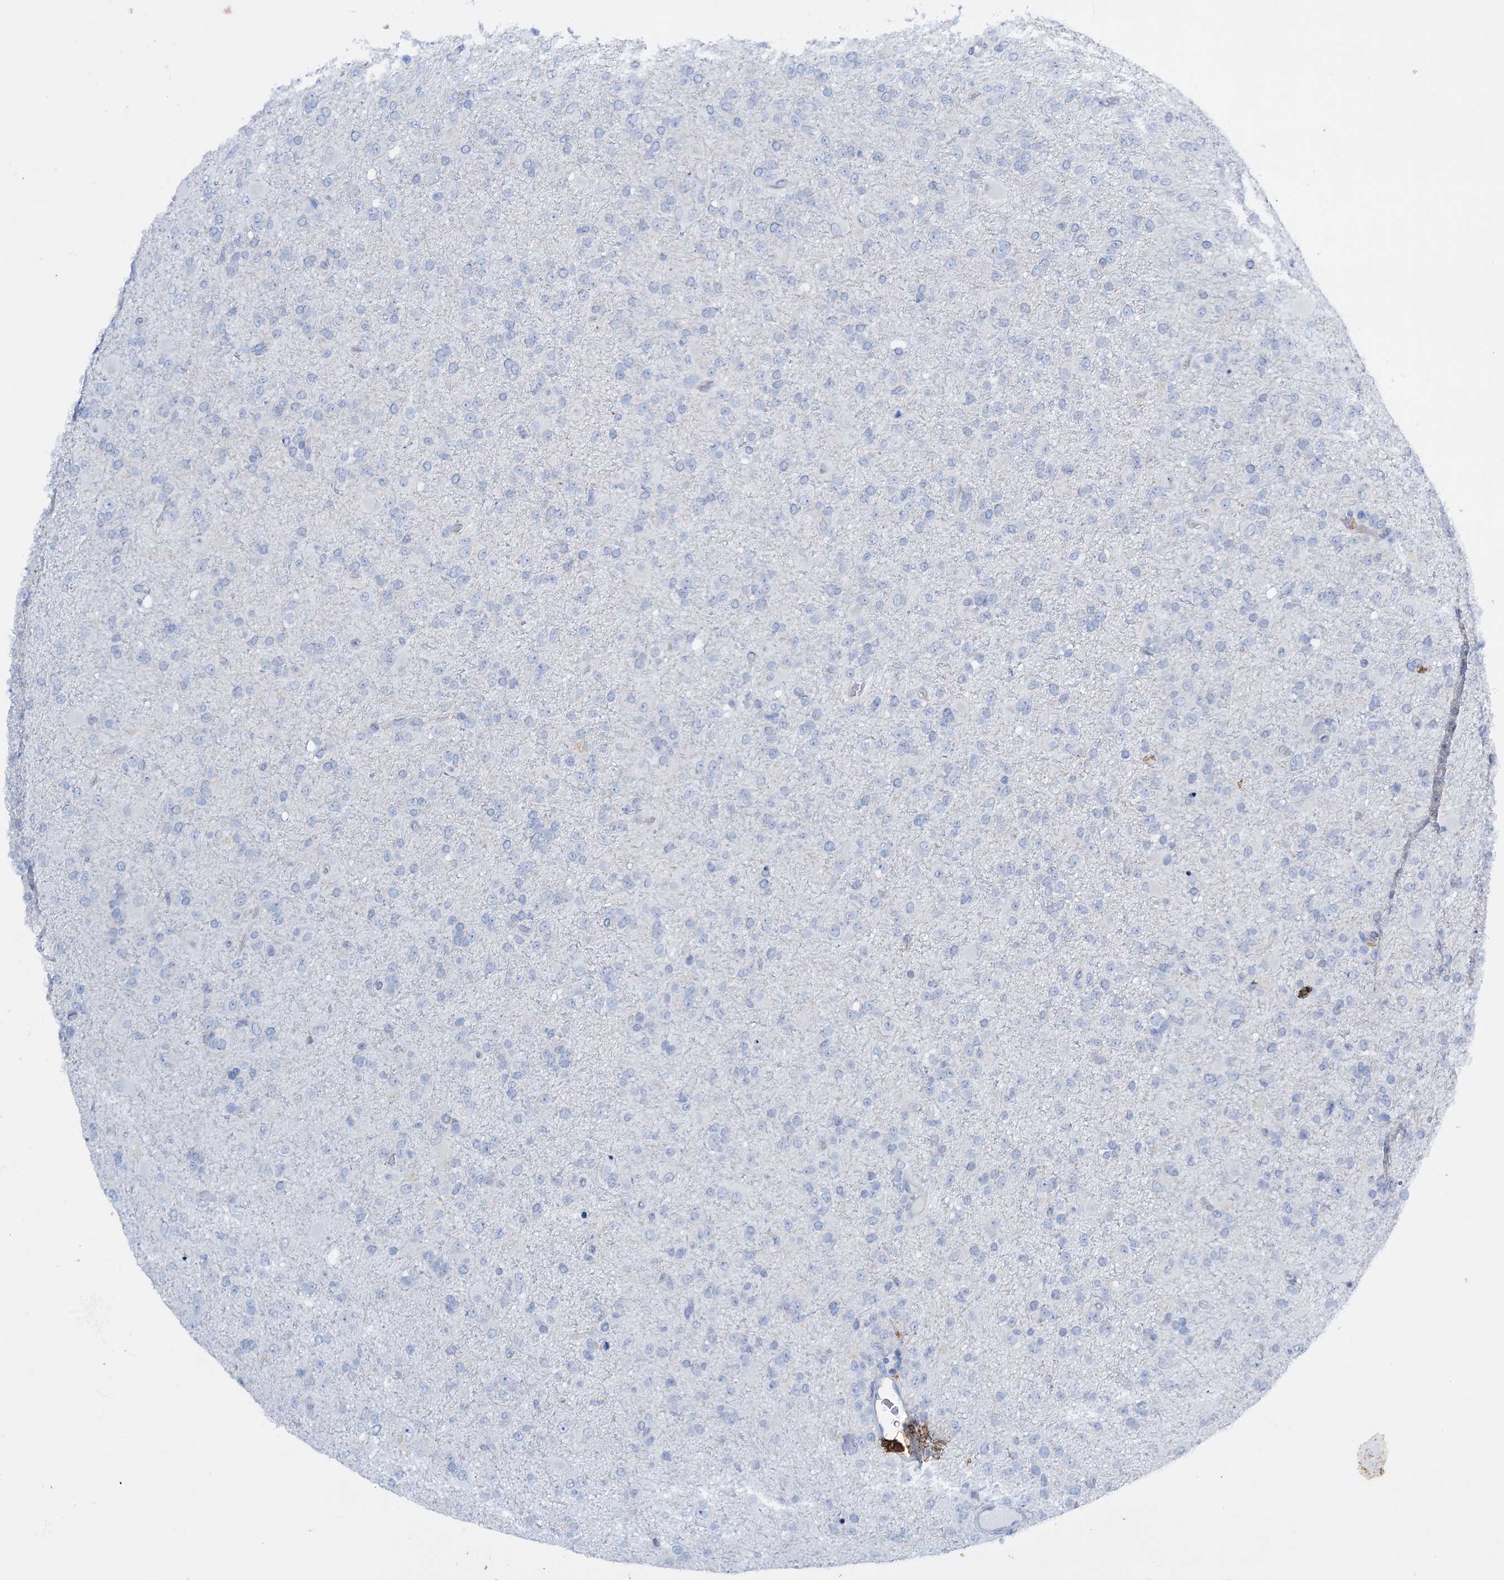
{"staining": {"intensity": "negative", "quantity": "none", "location": "none"}, "tissue": "glioma", "cell_type": "Tumor cells", "image_type": "cancer", "snomed": [{"axis": "morphology", "description": "Glioma, malignant, Low grade"}, {"axis": "topography", "description": "Brain"}], "caption": "DAB immunohistochemical staining of glioma demonstrates no significant staining in tumor cells.", "gene": "FAAP20", "patient": {"sex": "male", "age": 65}}